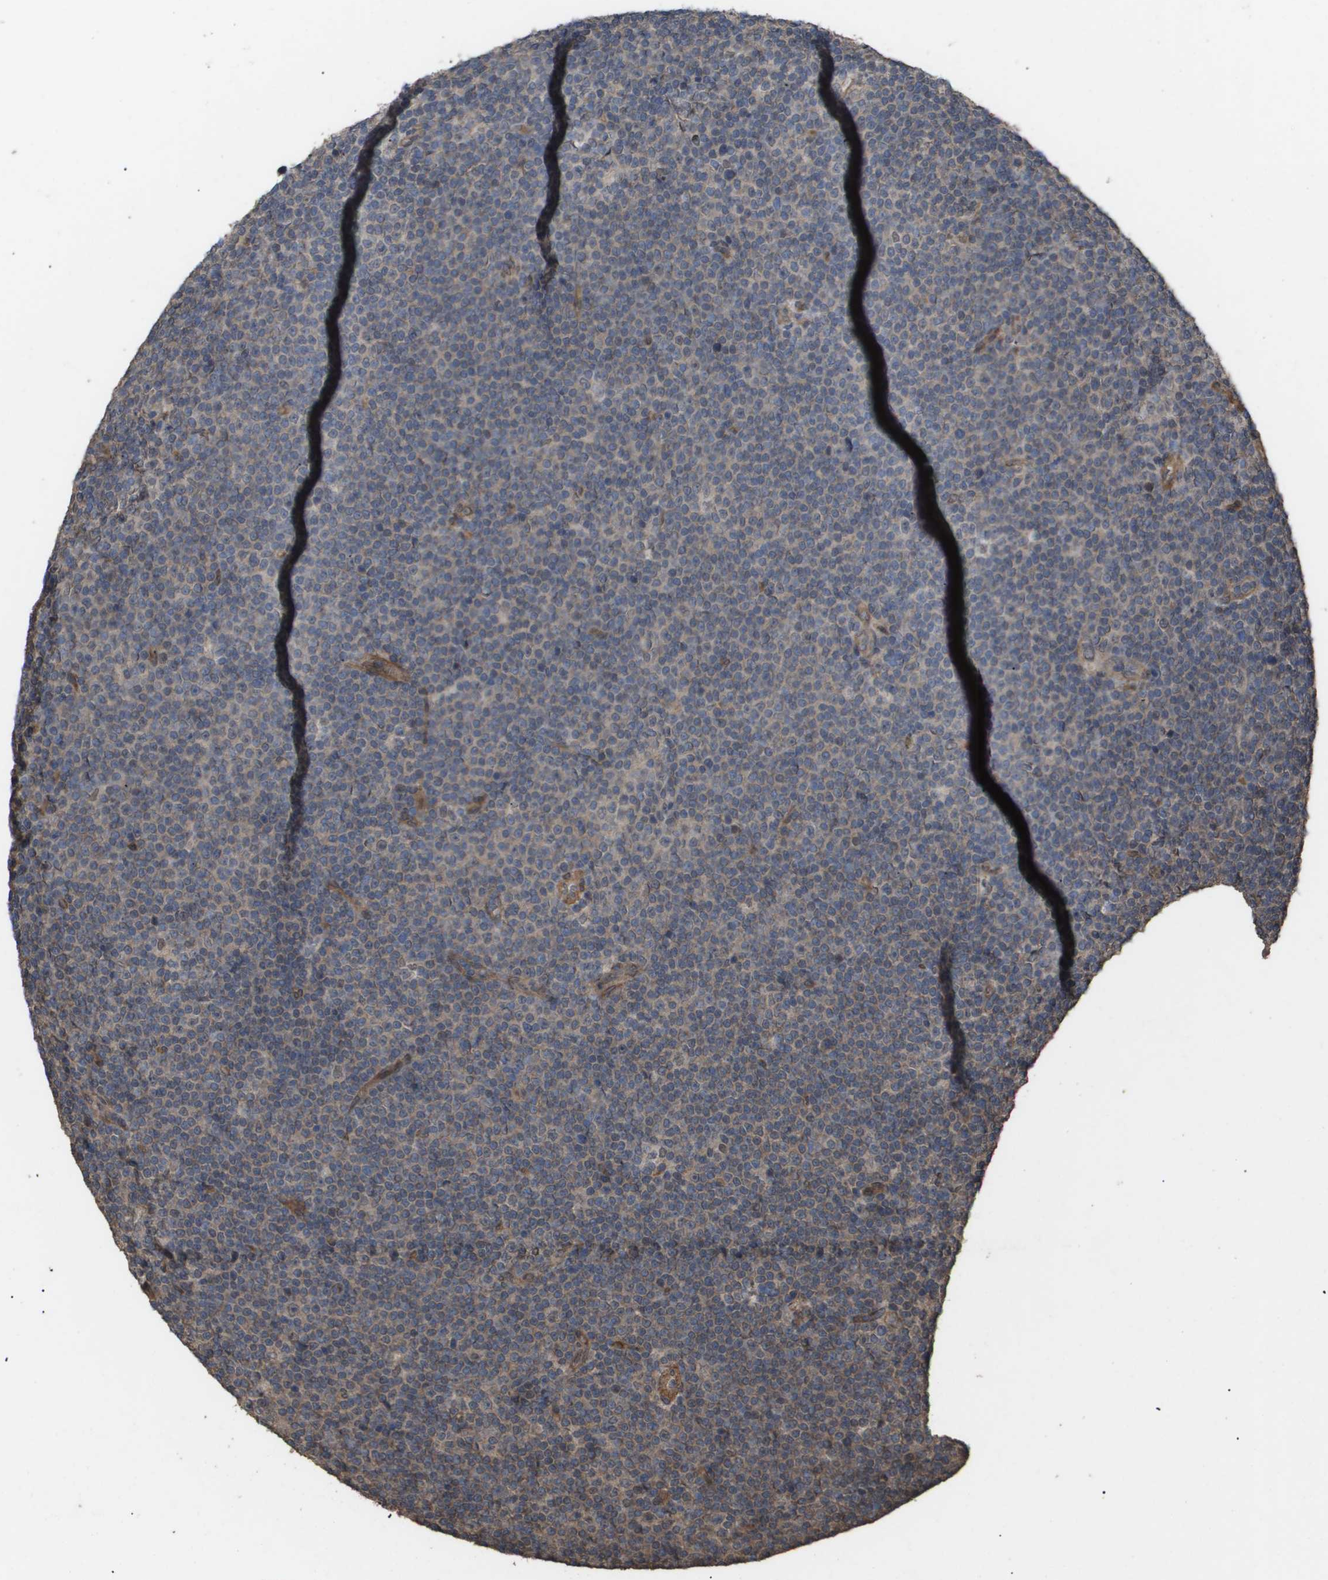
{"staining": {"intensity": "weak", "quantity": "25%-75%", "location": "cytoplasmic/membranous"}, "tissue": "lymphoma", "cell_type": "Tumor cells", "image_type": "cancer", "snomed": [{"axis": "morphology", "description": "Malignant lymphoma, non-Hodgkin's type, Low grade"}, {"axis": "topography", "description": "Lymph node"}], "caption": "A micrograph showing weak cytoplasmic/membranous positivity in about 25%-75% of tumor cells in lymphoma, as visualized by brown immunohistochemical staining.", "gene": "CUL5", "patient": {"sex": "female", "age": 67}}